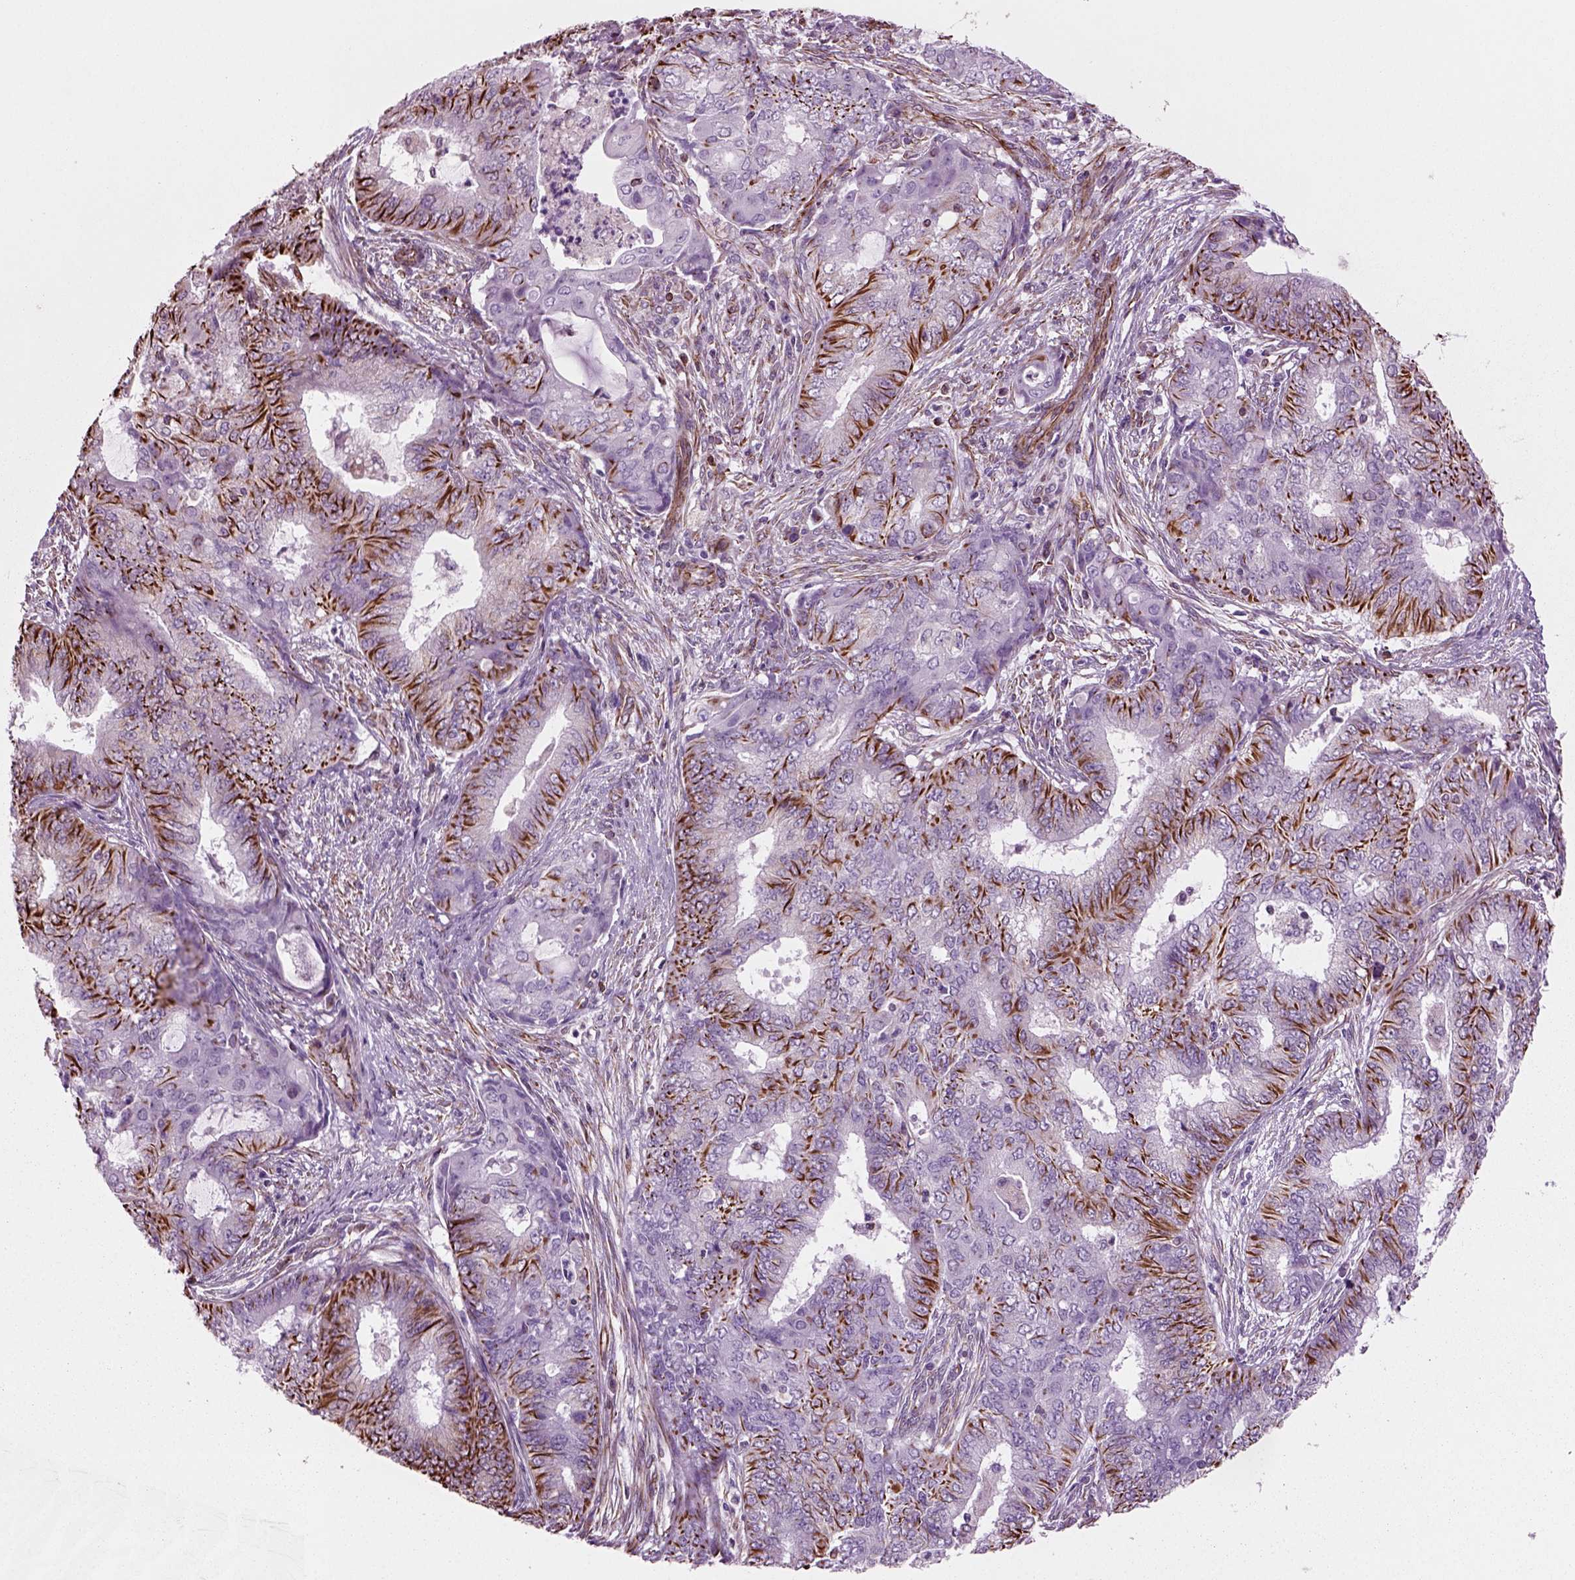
{"staining": {"intensity": "strong", "quantity": ">75%", "location": "cytoplasmic/membranous"}, "tissue": "endometrial cancer", "cell_type": "Tumor cells", "image_type": "cancer", "snomed": [{"axis": "morphology", "description": "Adenocarcinoma, NOS"}, {"axis": "topography", "description": "Endometrium"}], "caption": "Immunohistochemical staining of human endometrial cancer (adenocarcinoma) demonstrates high levels of strong cytoplasmic/membranous protein expression in about >75% of tumor cells.", "gene": "ACER3", "patient": {"sex": "female", "age": 62}}